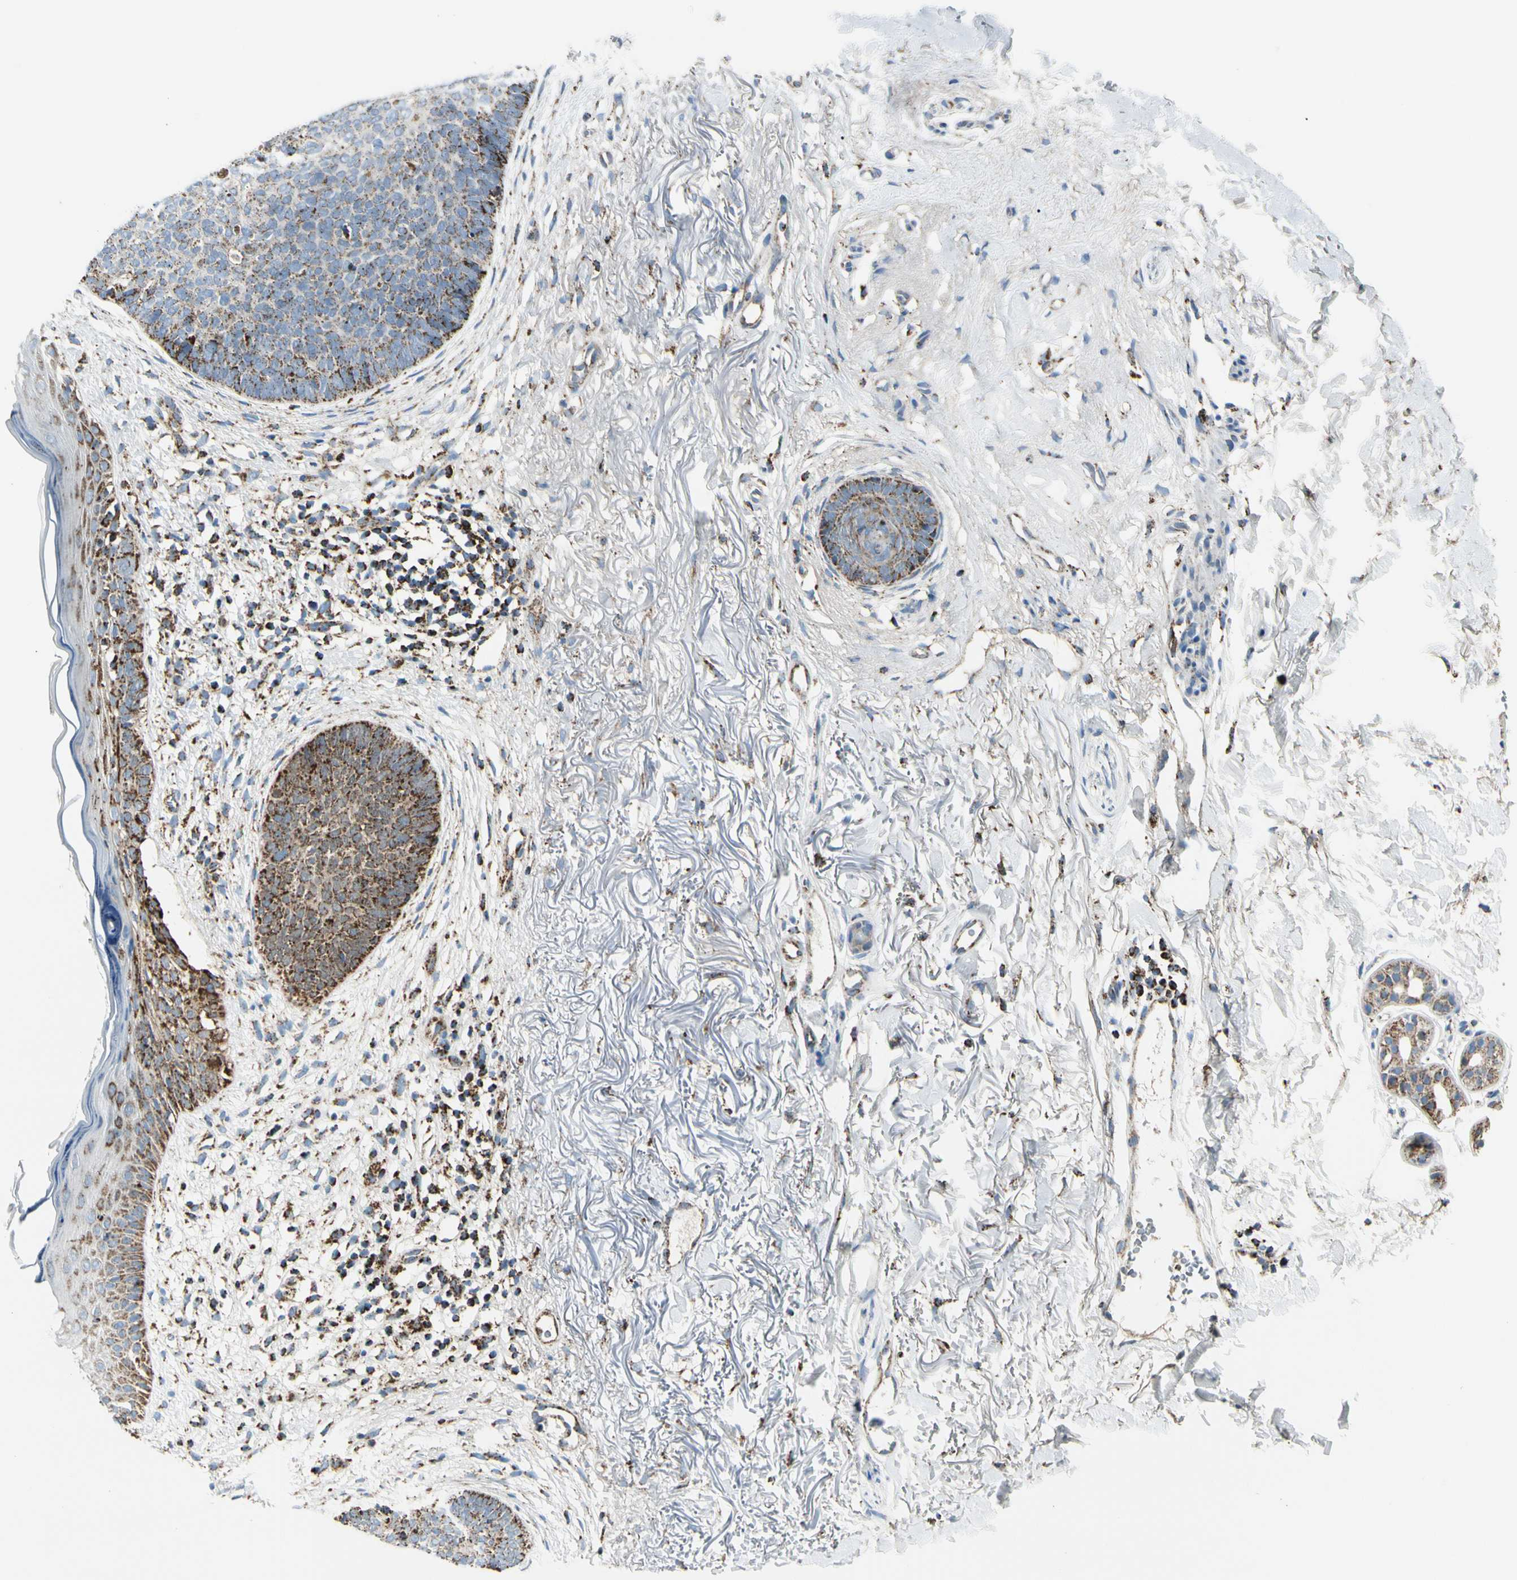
{"staining": {"intensity": "moderate", "quantity": ">75%", "location": "cytoplasmic/membranous"}, "tissue": "skin cancer", "cell_type": "Tumor cells", "image_type": "cancer", "snomed": [{"axis": "morphology", "description": "Basal cell carcinoma"}, {"axis": "topography", "description": "Skin"}], "caption": "The micrograph reveals staining of skin cancer, revealing moderate cytoplasmic/membranous protein staining (brown color) within tumor cells.", "gene": "ME2", "patient": {"sex": "female", "age": 70}}